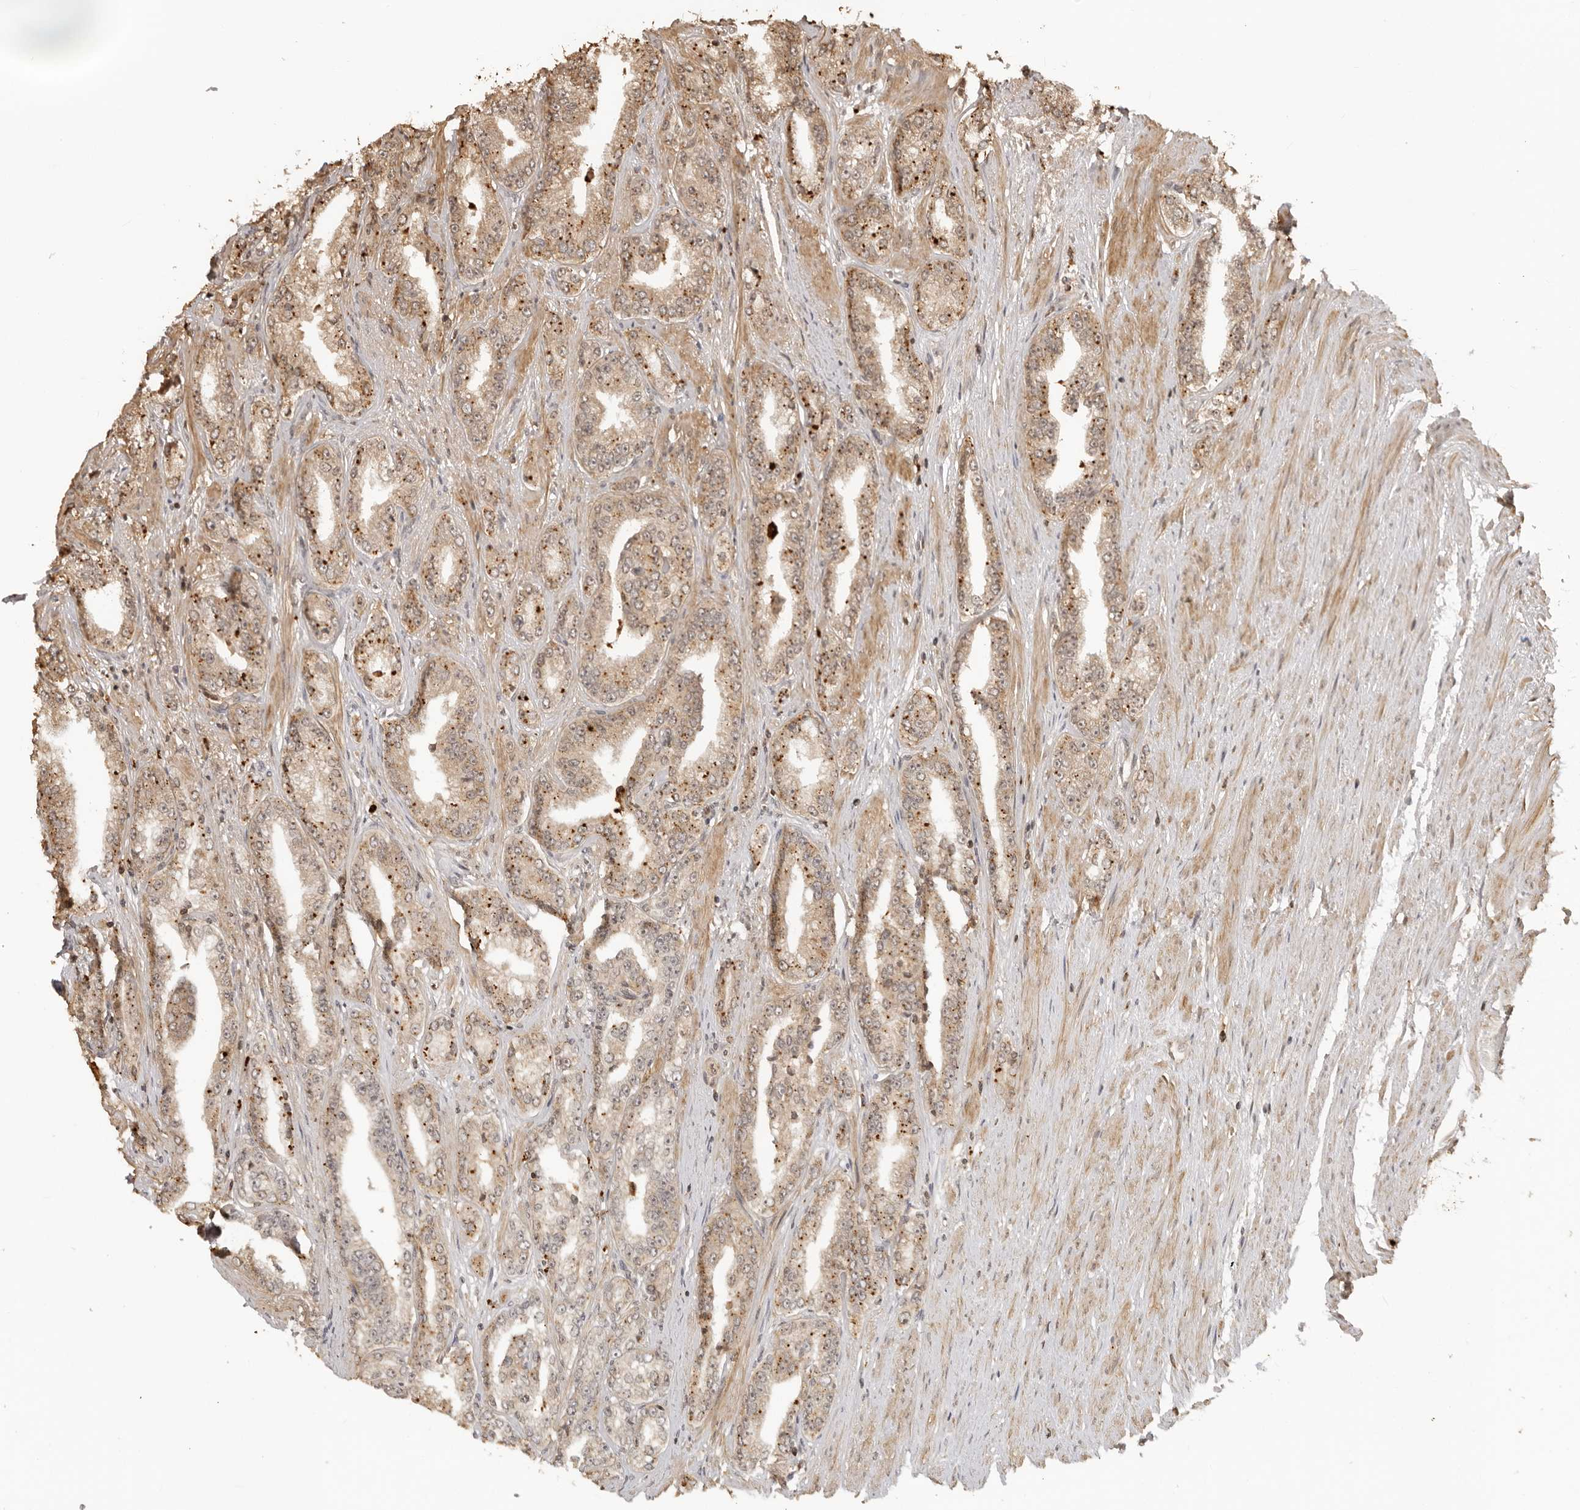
{"staining": {"intensity": "moderate", "quantity": ">75%", "location": "cytoplasmic/membranous"}, "tissue": "prostate cancer", "cell_type": "Tumor cells", "image_type": "cancer", "snomed": [{"axis": "morphology", "description": "Adenocarcinoma, High grade"}, {"axis": "topography", "description": "Prostate"}], "caption": "This photomicrograph exhibits immunohistochemistry staining of human prostate cancer (adenocarcinoma (high-grade)), with medium moderate cytoplasmic/membranous expression in about >75% of tumor cells.", "gene": "IKBKE", "patient": {"sex": "male", "age": 71}}